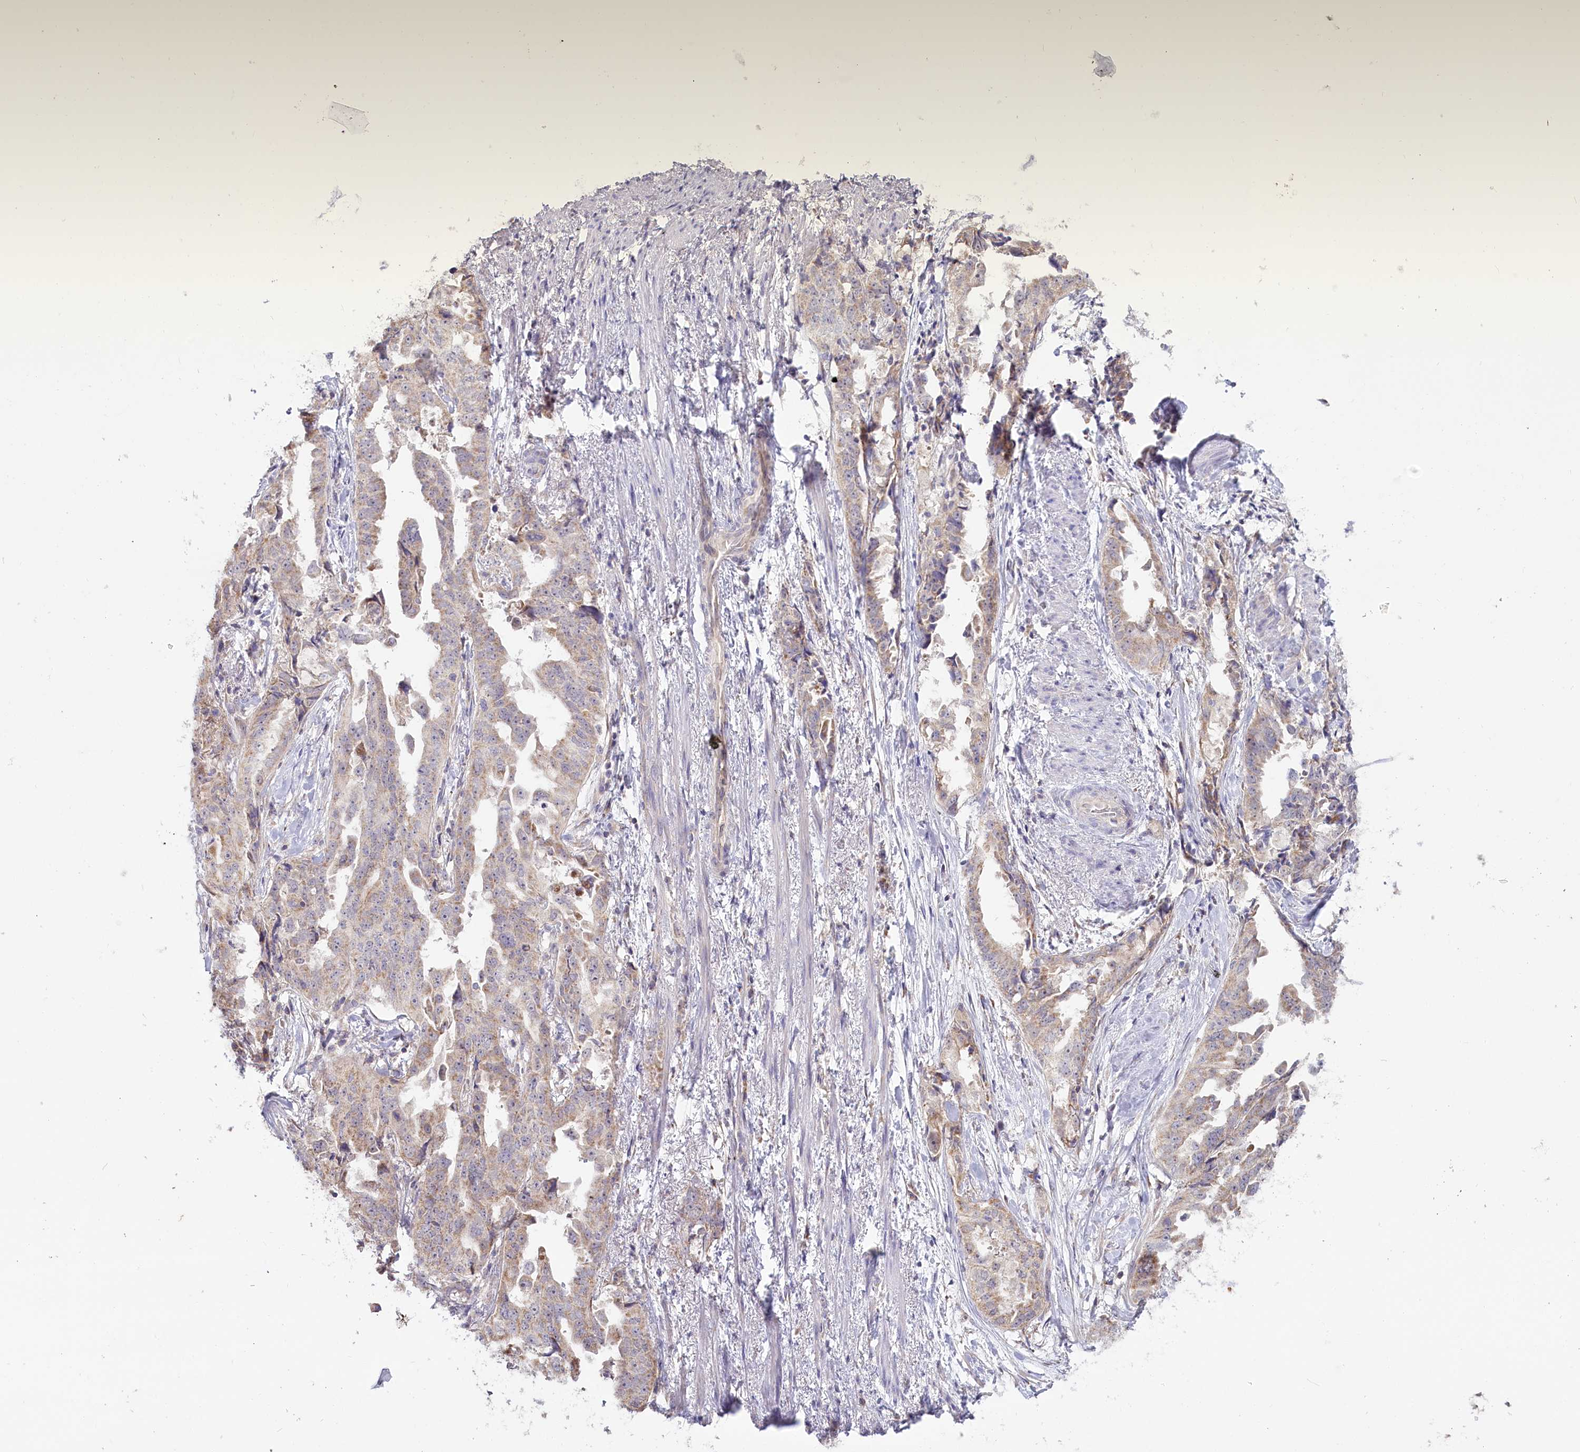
{"staining": {"intensity": "weak", "quantity": "25%-75%", "location": "cytoplasmic/membranous"}, "tissue": "endometrial cancer", "cell_type": "Tumor cells", "image_type": "cancer", "snomed": [{"axis": "morphology", "description": "Adenocarcinoma, NOS"}, {"axis": "topography", "description": "Endometrium"}], "caption": "Protein staining of endometrial cancer tissue exhibits weak cytoplasmic/membranous positivity in about 25%-75% of tumor cells. The protein is shown in brown color, while the nuclei are stained blue.", "gene": "ACOX2", "patient": {"sex": "female", "age": 65}}